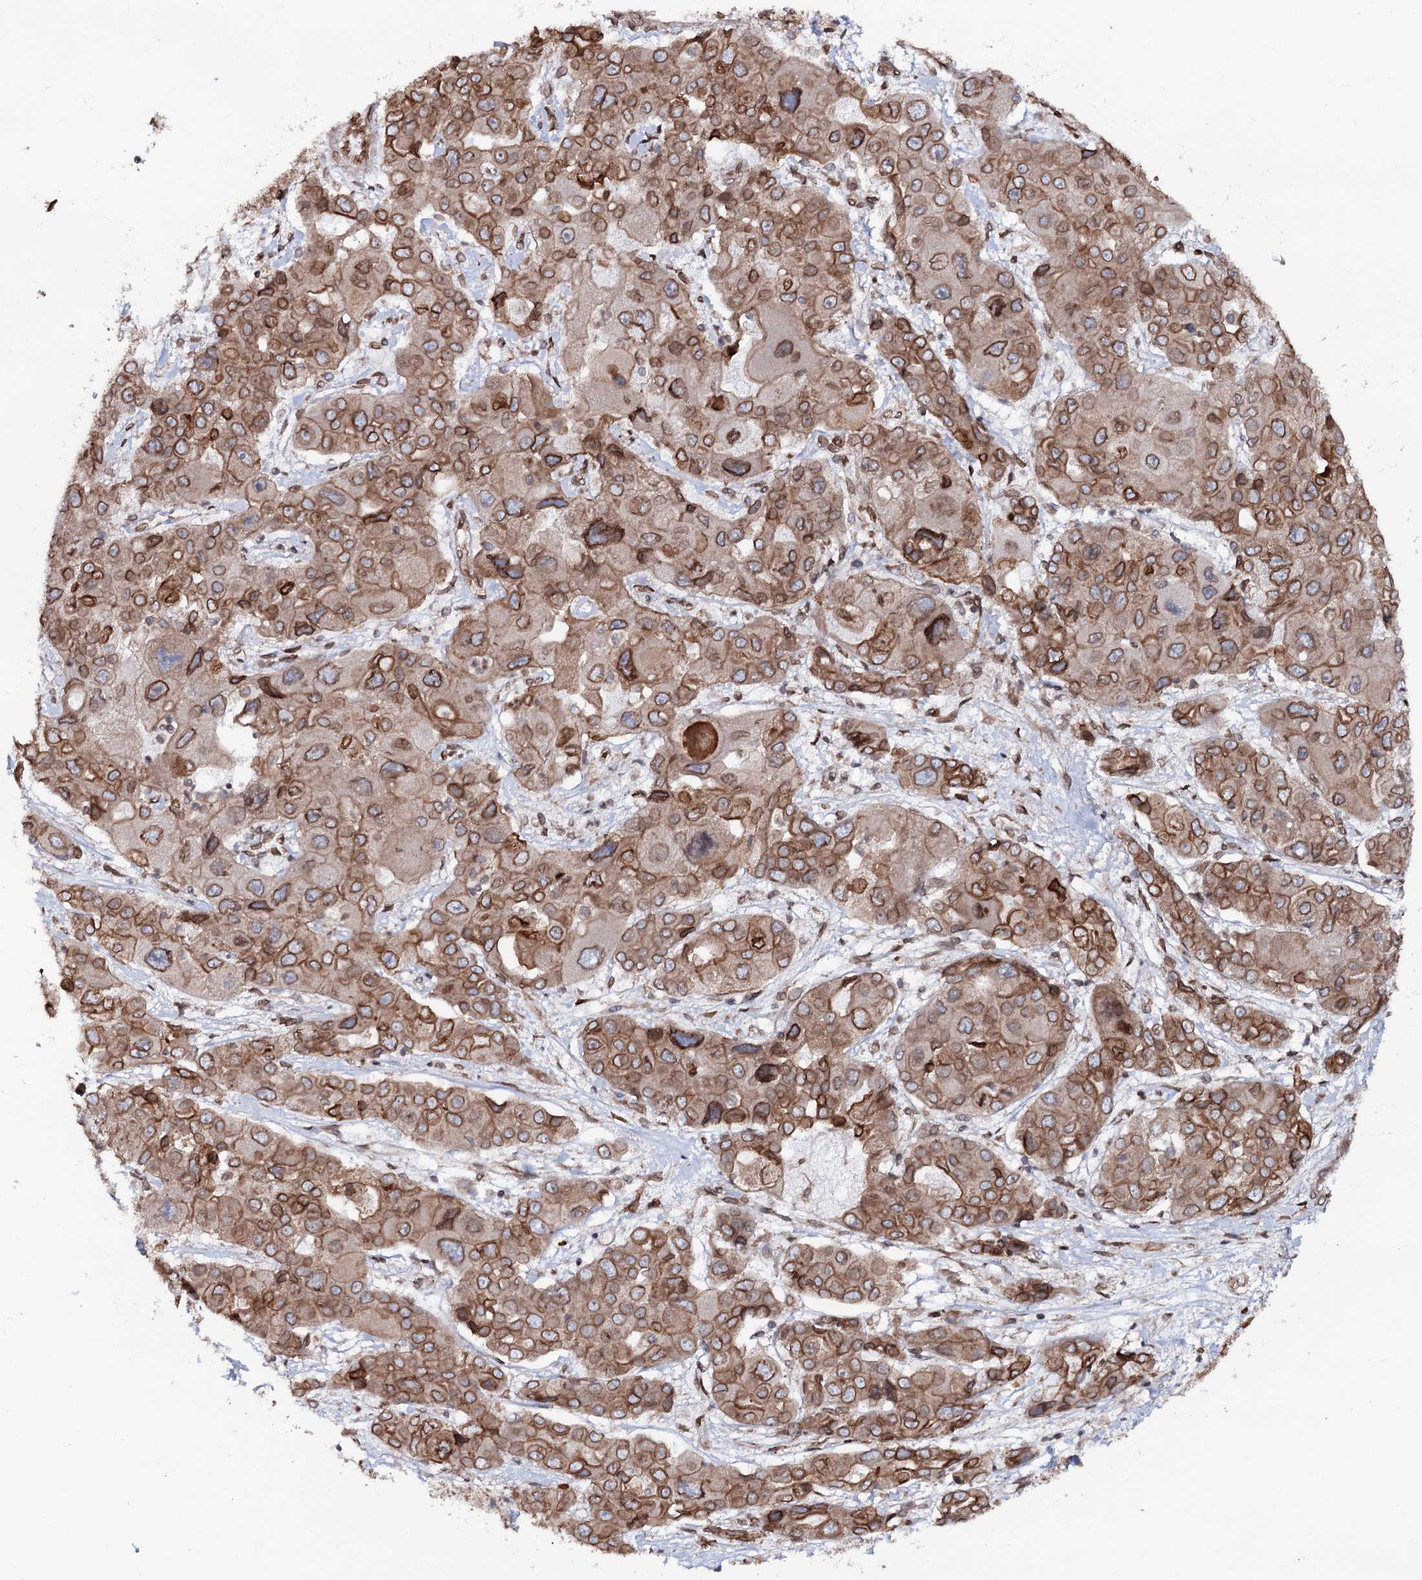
{"staining": {"intensity": "moderate", "quantity": ">75%", "location": "cytoplasmic/membranous"}, "tissue": "liver cancer", "cell_type": "Tumor cells", "image_type": "cancer", "snomed": [{"axis": "morphology", "description": "Cholangiocarcinoma"}, {"axis": "topography", "description": "Liver"}], "caption": "Immunohistochemistry micrograph of neoplastic tissue: human liver cancer (cholangiocarcinoma) stained using immunohistochemistry displays medium levels of moderate protein expression localized specifically in the cytoplasmic/membranous of tumor cells, appearing as a cytoplasmic/membranous brown color.", "gene": "FGFR1OP2", "patient": {"sex": "male", "age": 67}}